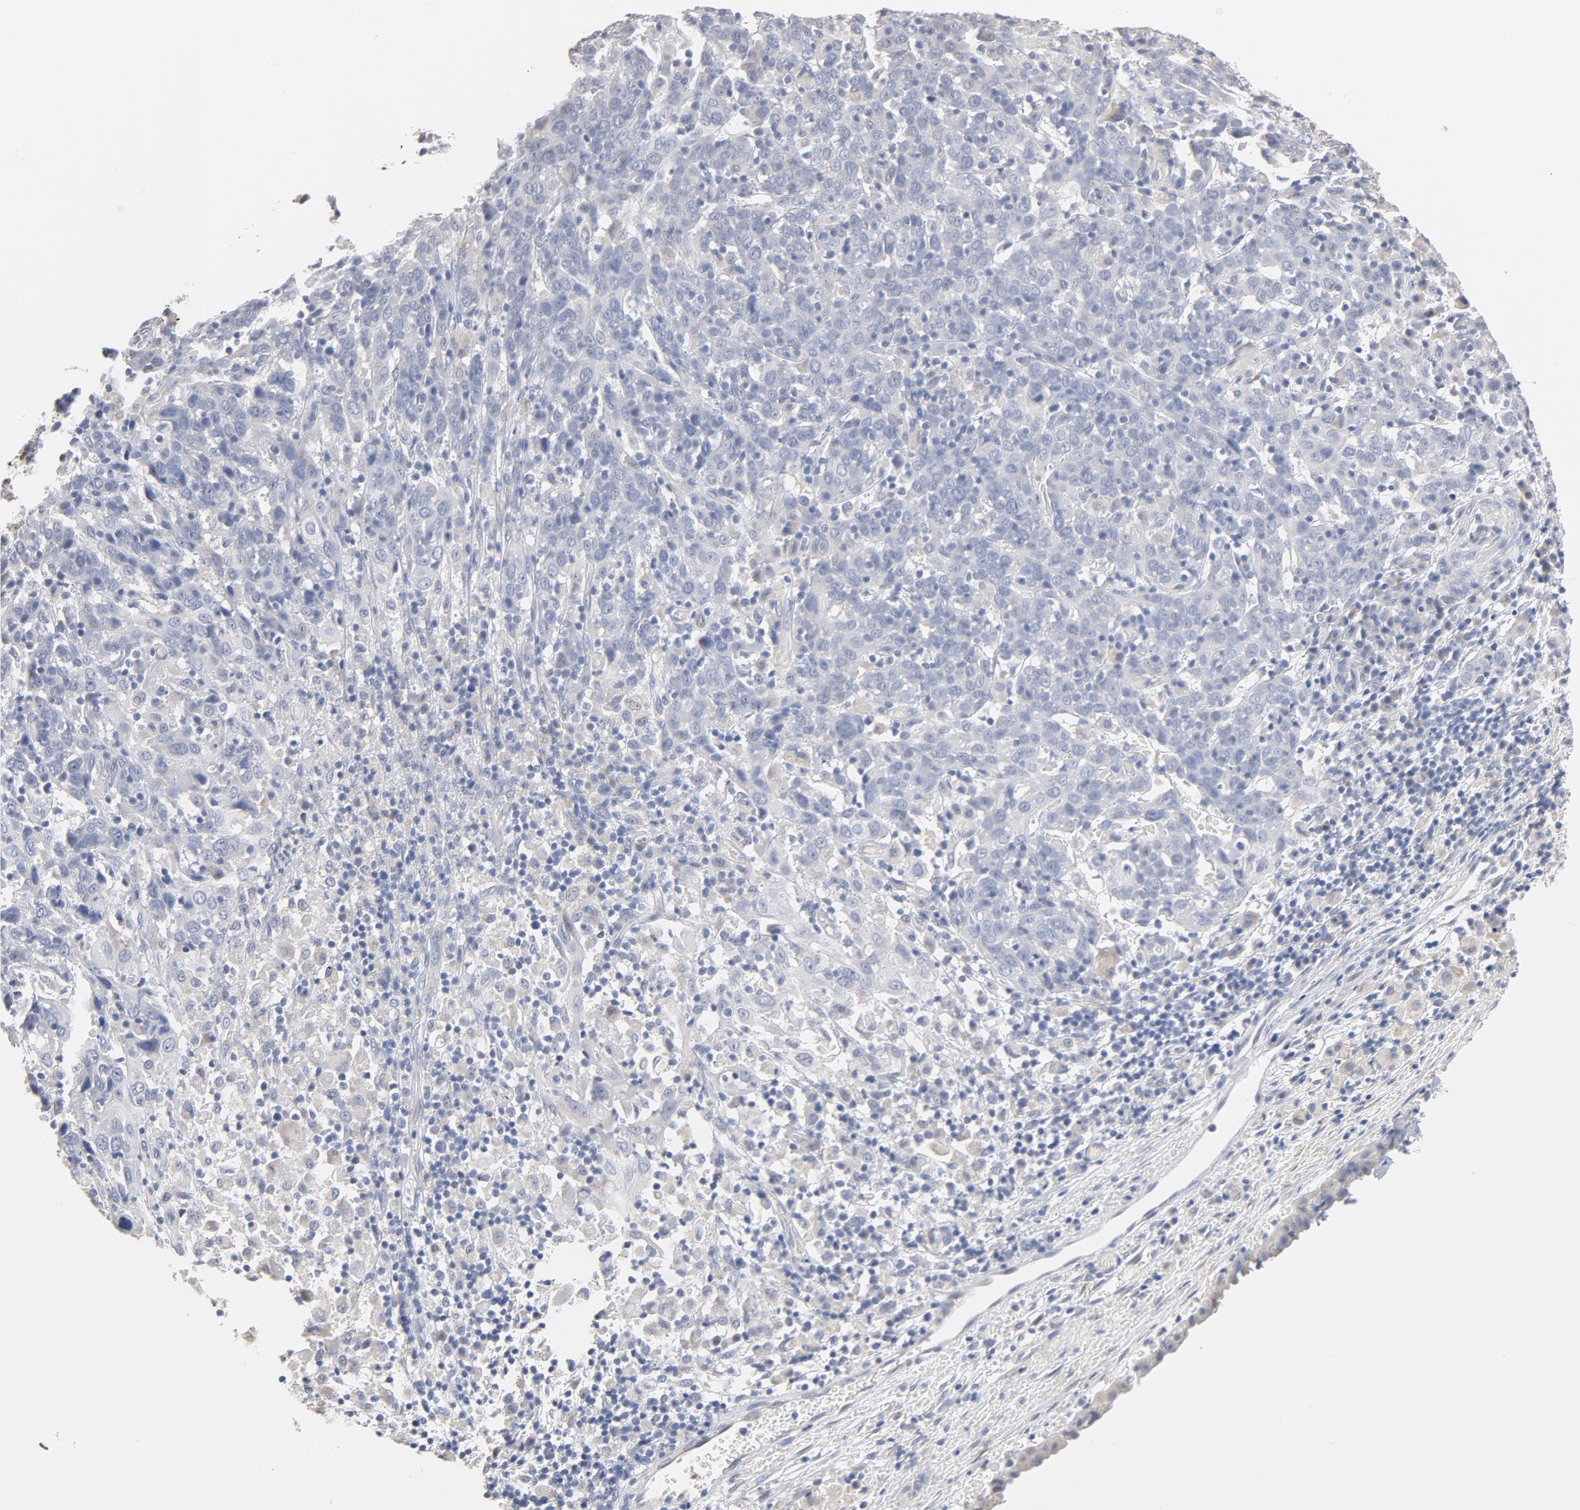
{"staining": {"intensity": "negative", "quantity": "none", "location": "none"}, "tissue": "cervical cancer", "cell_type": "Tumor cells", "image_type": "cancer", "snomed": [{"axis": "morphology", "description": "Normal tissue, NOS"}, {"axis": "morphology", "description": "Squamous cell carcinoma, NOS"}, {"axis": "topography", "description": "Cervix"}], "caption": "Squamous cell carcinoma (cervical) was stained to show a protein in brown. There is no significant positivity in tumor cells.", "gene": "AK7", "patient": {"sex": "female", "age": 67}}